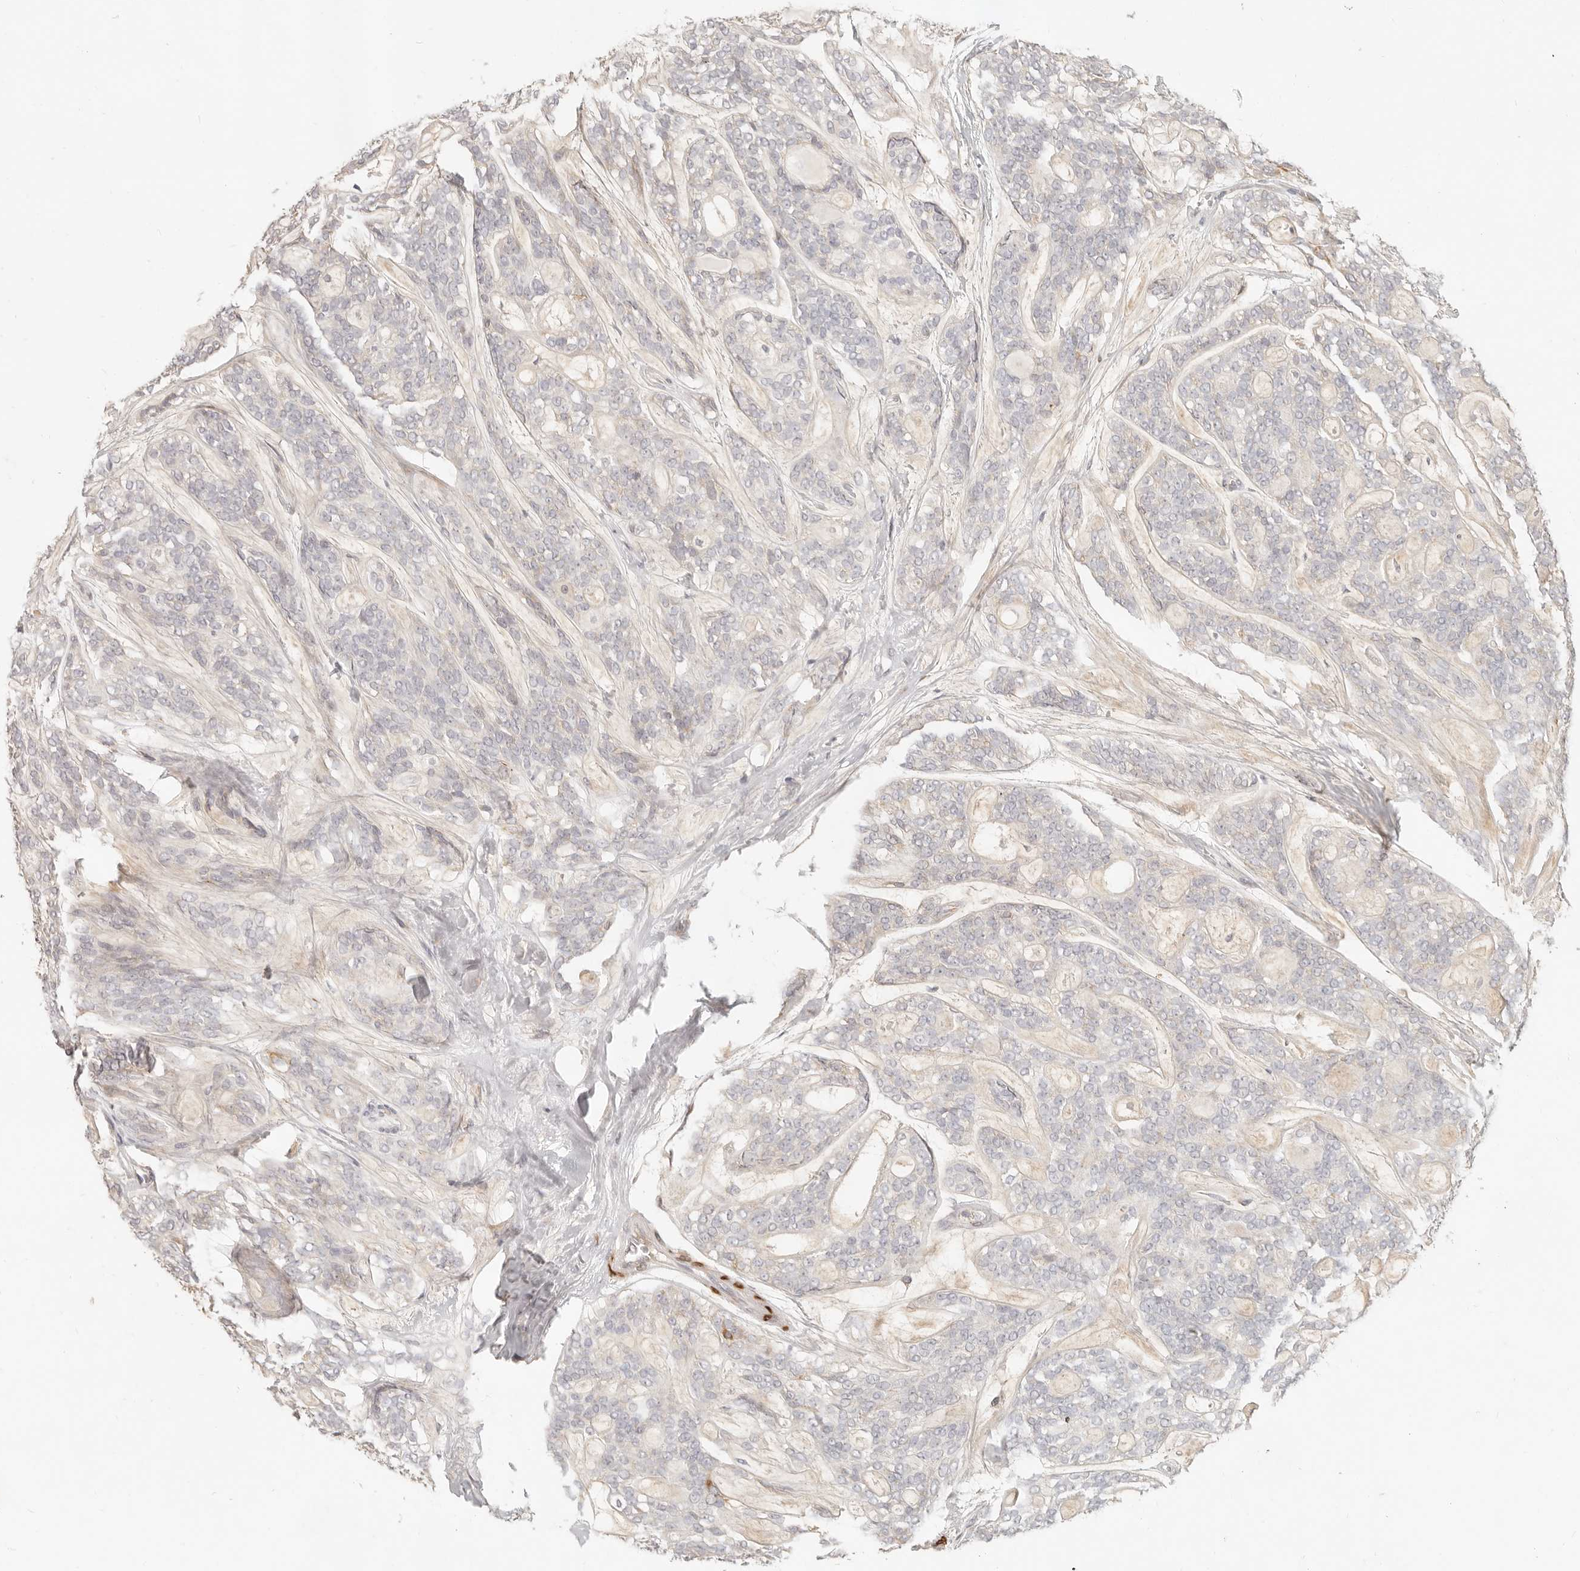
{"staining": {"intensity": "negative", "quantity": "none", "location": "none"}, "tissue": "head and neck cancer", "cell_type": "Tumor cells", "image_type": "cancer", "snomed": [{"axis": "morphology", "description": "Adenocarcinoma, NOS"}, {"axis": "topography", "description": "Head-Neck"}], "caption": "Immunohistochemical staining of human head and neck adenocarcinoma demonstrates no significant positivity in tumor cells.", "gene": "PABPC4", "patient": {"sex": "male", "age": 66}}